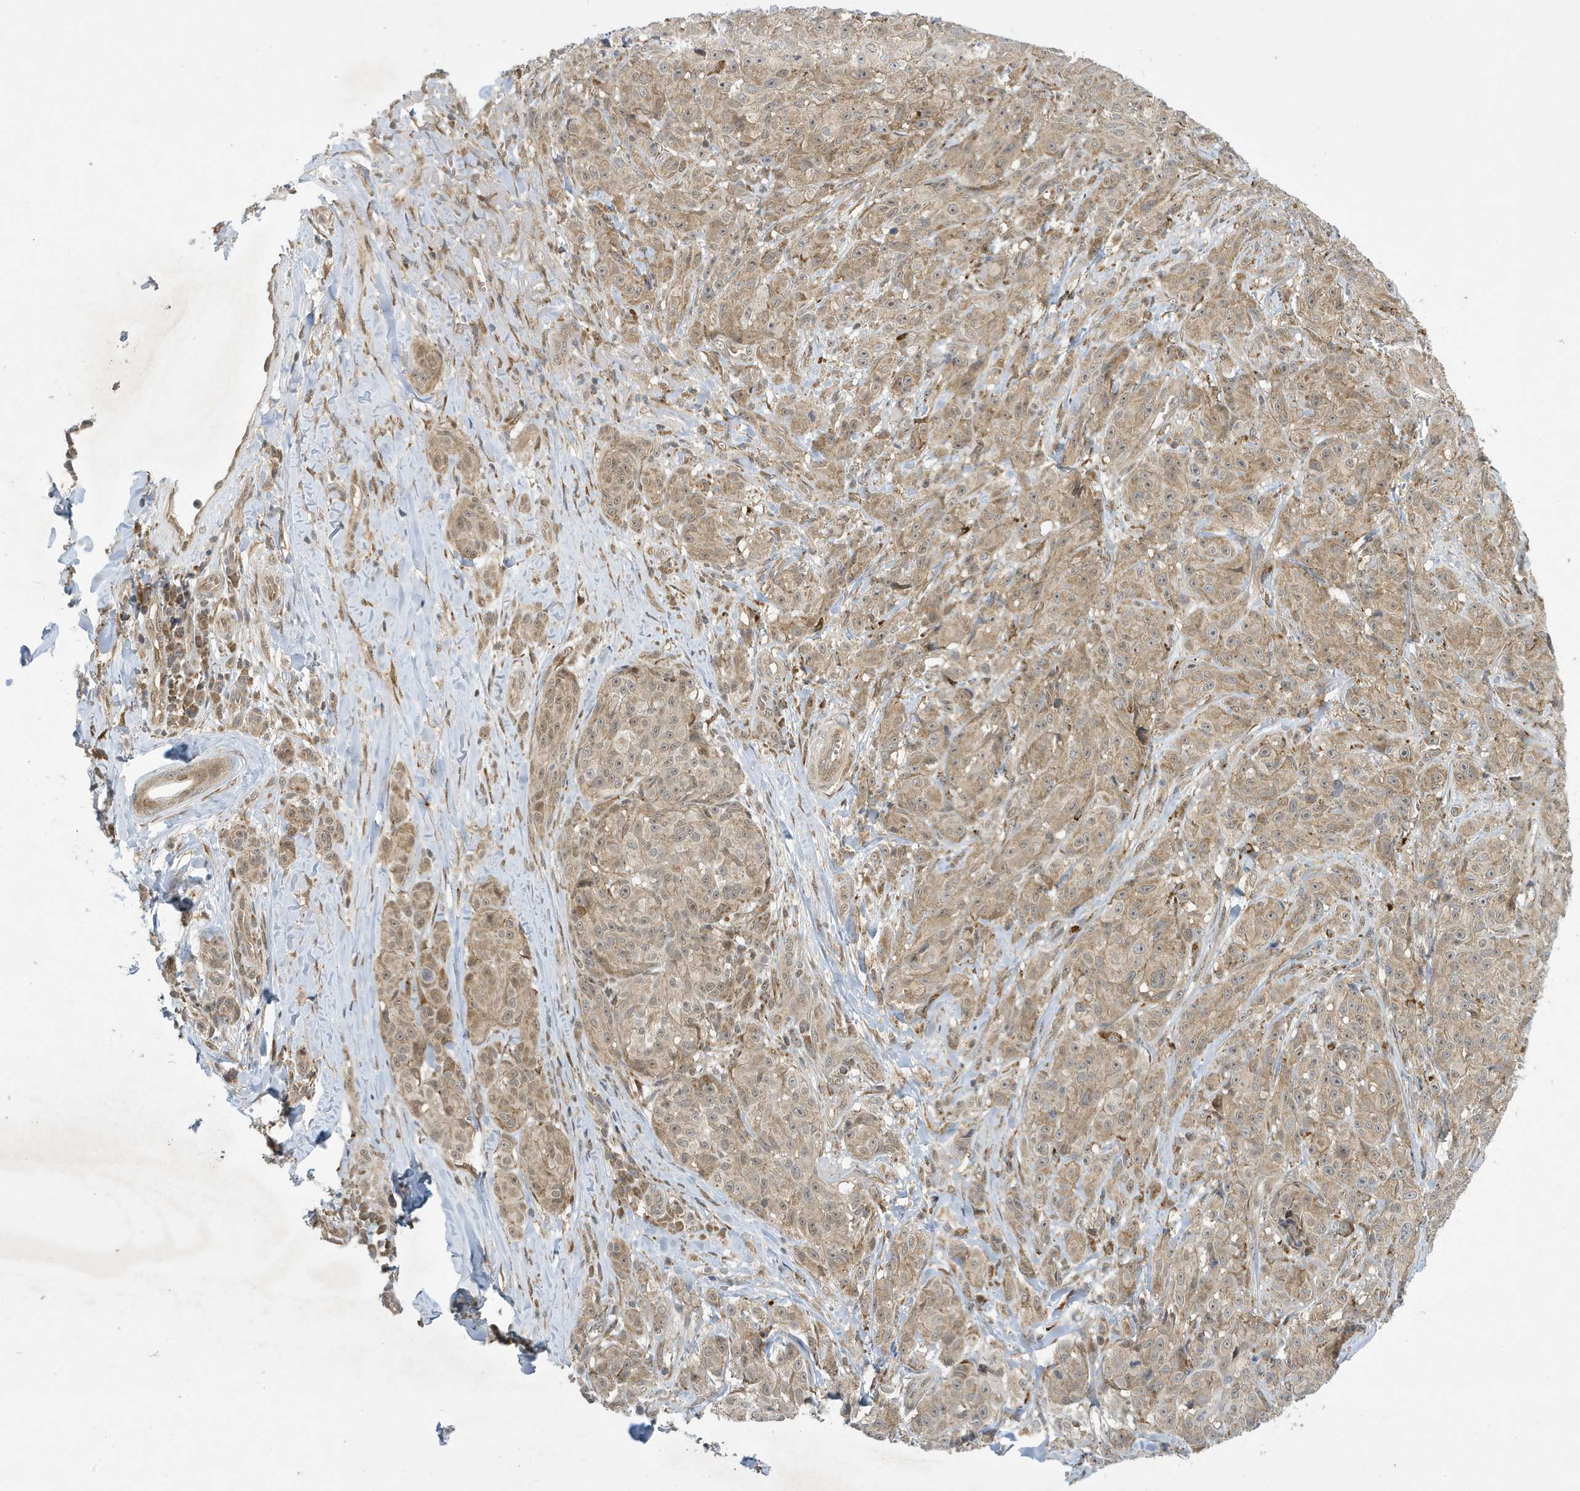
{"staining": {"intensity": "weak", "quantity": "25%-75%", "location": "cytoplasmic/membranous,nuclear"}, "tissue": "melanoma", "cell_type": "Tumor cells", "image_type": "cancer", "snomed": [{"axis": "morphology", "description": "Malignant melanoma, NOS"}, {"axis": "topography", "description": "Skin"}], "caption": "Malignant melanoma stained with DAB immunohistochemistry (IHC) shows low levels of weak cytoplasmic/membranous and nuclear staining in about 25%-75% of tumor cells.", "gene": "NCOA7", "patient": {"sex": "male", "age": 73}}